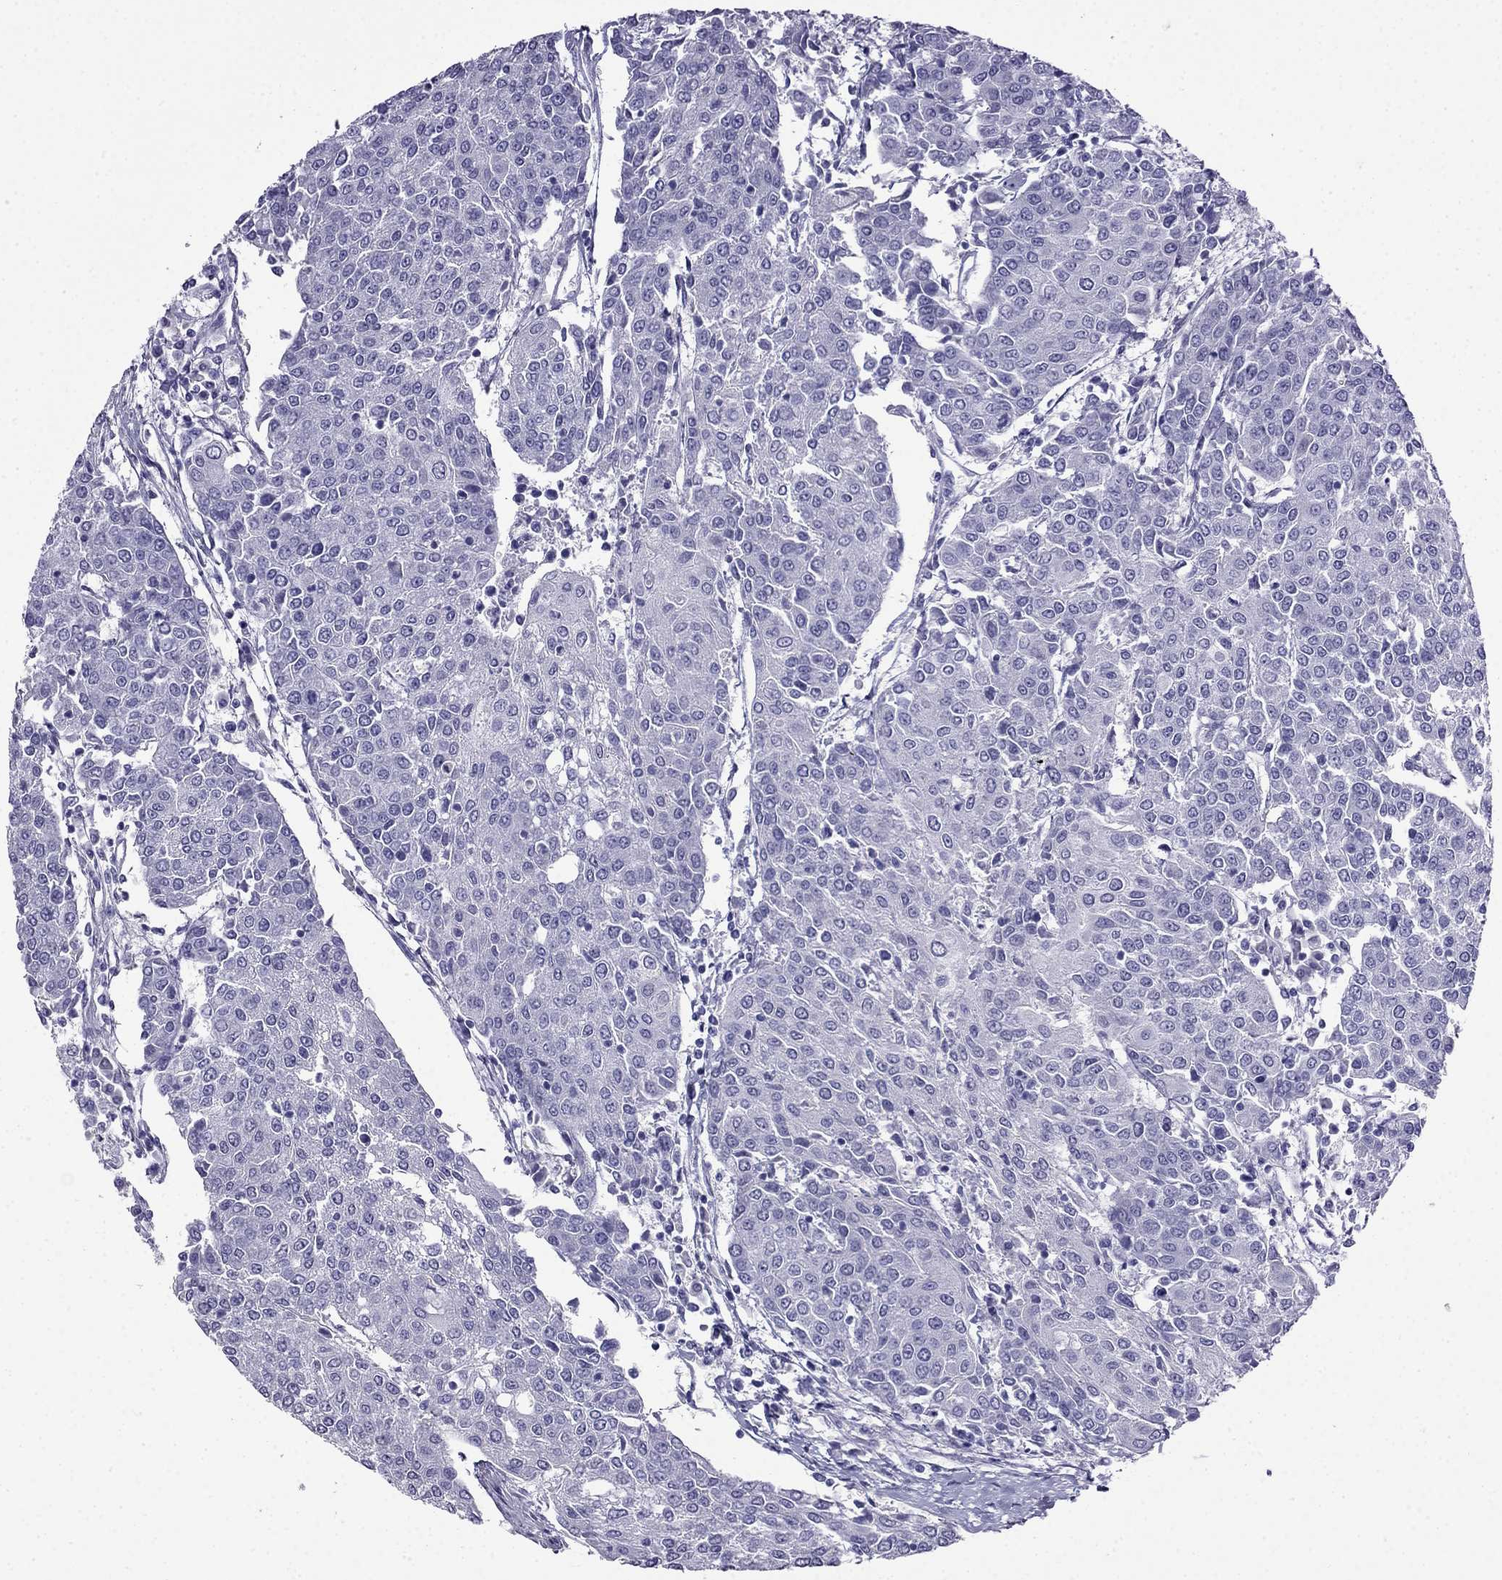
{"staining": {"intensity": "negative", "quantity": "none", "location": "none"}, "tissue": "urothelial cancer", "cell_type": "Tumor cells", "image_type": "cancer", "snomed": [{"axis": "morphology", "description": "Urothelial carcinoma, High grade"}, {"axis": "topography", "description": "Urinary bladder"}], "caption": "DAB immunohistochemical staining of human urothelial cancer reveals no significant staining in tumor cells. (DAB (3,3'-diaminobenzidine) immunohistochemistry (IHC) visualized using brightfield microscopy, high magnification).", "gene": "CDHR4", "patient": {"sex": "female", "age": 85}}